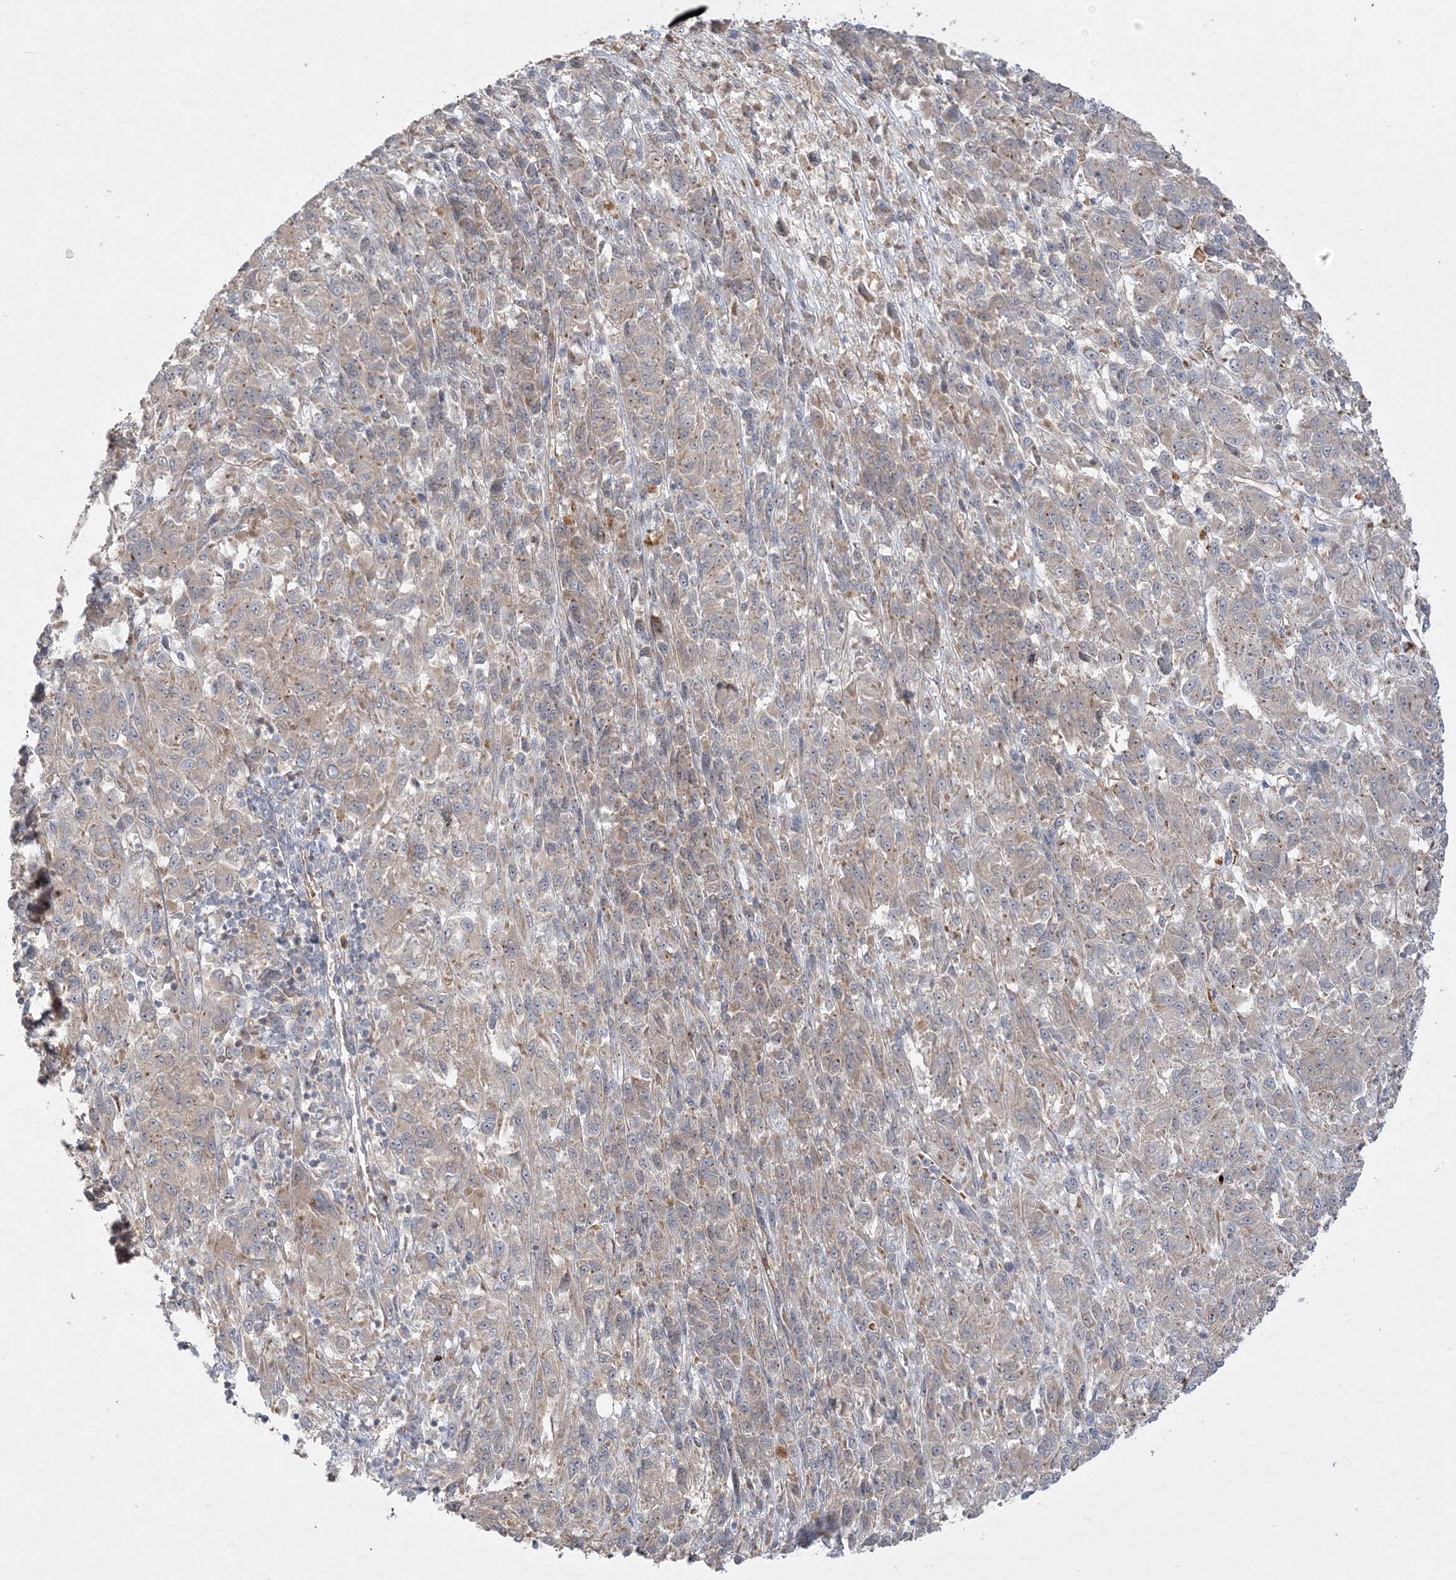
{"staining": {"intensity": "weak", "quantity": ">75%", "location": "cytoplasmic/membranous"}, "tissue": "melanoma", "cell_type": "Tumor cells", "image_type": "cancer", "snomed": [{"axis": "morphology", "description": "Malignant melanoma, Metastatic site"}, {"axis": "topography", "description": "Lung"}], "caption": "Protein expression analysis of malignant melanoma (metastatic site) shows weak cytoplasmic/membranous expression in about >75% of tumor cells.", "gene": "INPP1", "patient": {"sex": "male", "age": 64}}